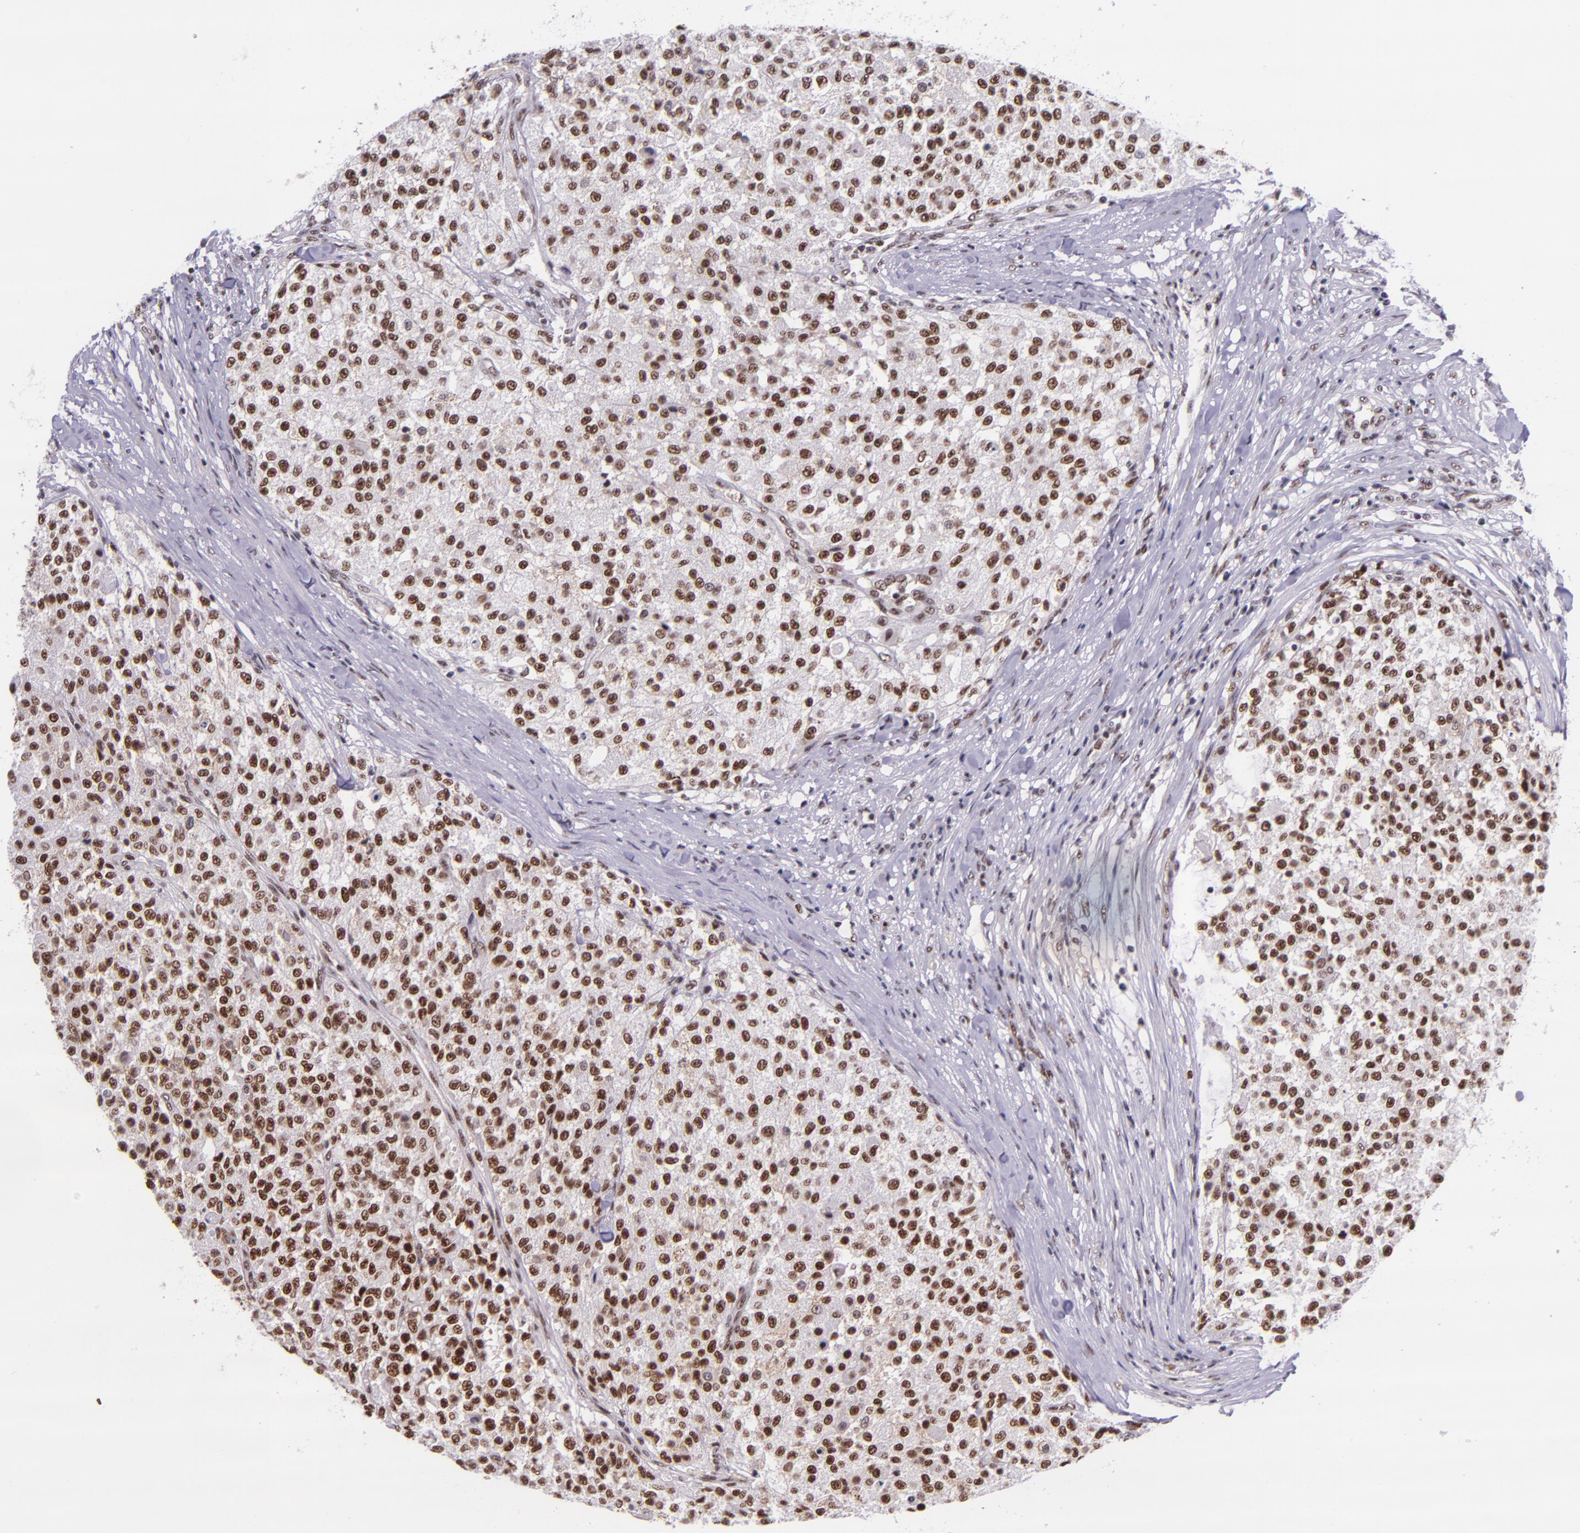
{"staining": {"intensity": "moderate", "quantity": "25%-75%", "location": "nuclear"}, "tissue": "testis cancer", "cell_type": "Tumor cells", "image_type": "cancer", "snomed": [{"axis": "morphology", "description": "Seminoma, NOS"}, {"axis": "topography", "description": "Testis"}], "caption": "The photomicrograph demonstrates staining of testis cancer (seminoma), revealing moderate nuclear protein expression (brown color) within tumor cells.", "gene": "GPKOW", "patient": {"sex": "male", "age": 59}}